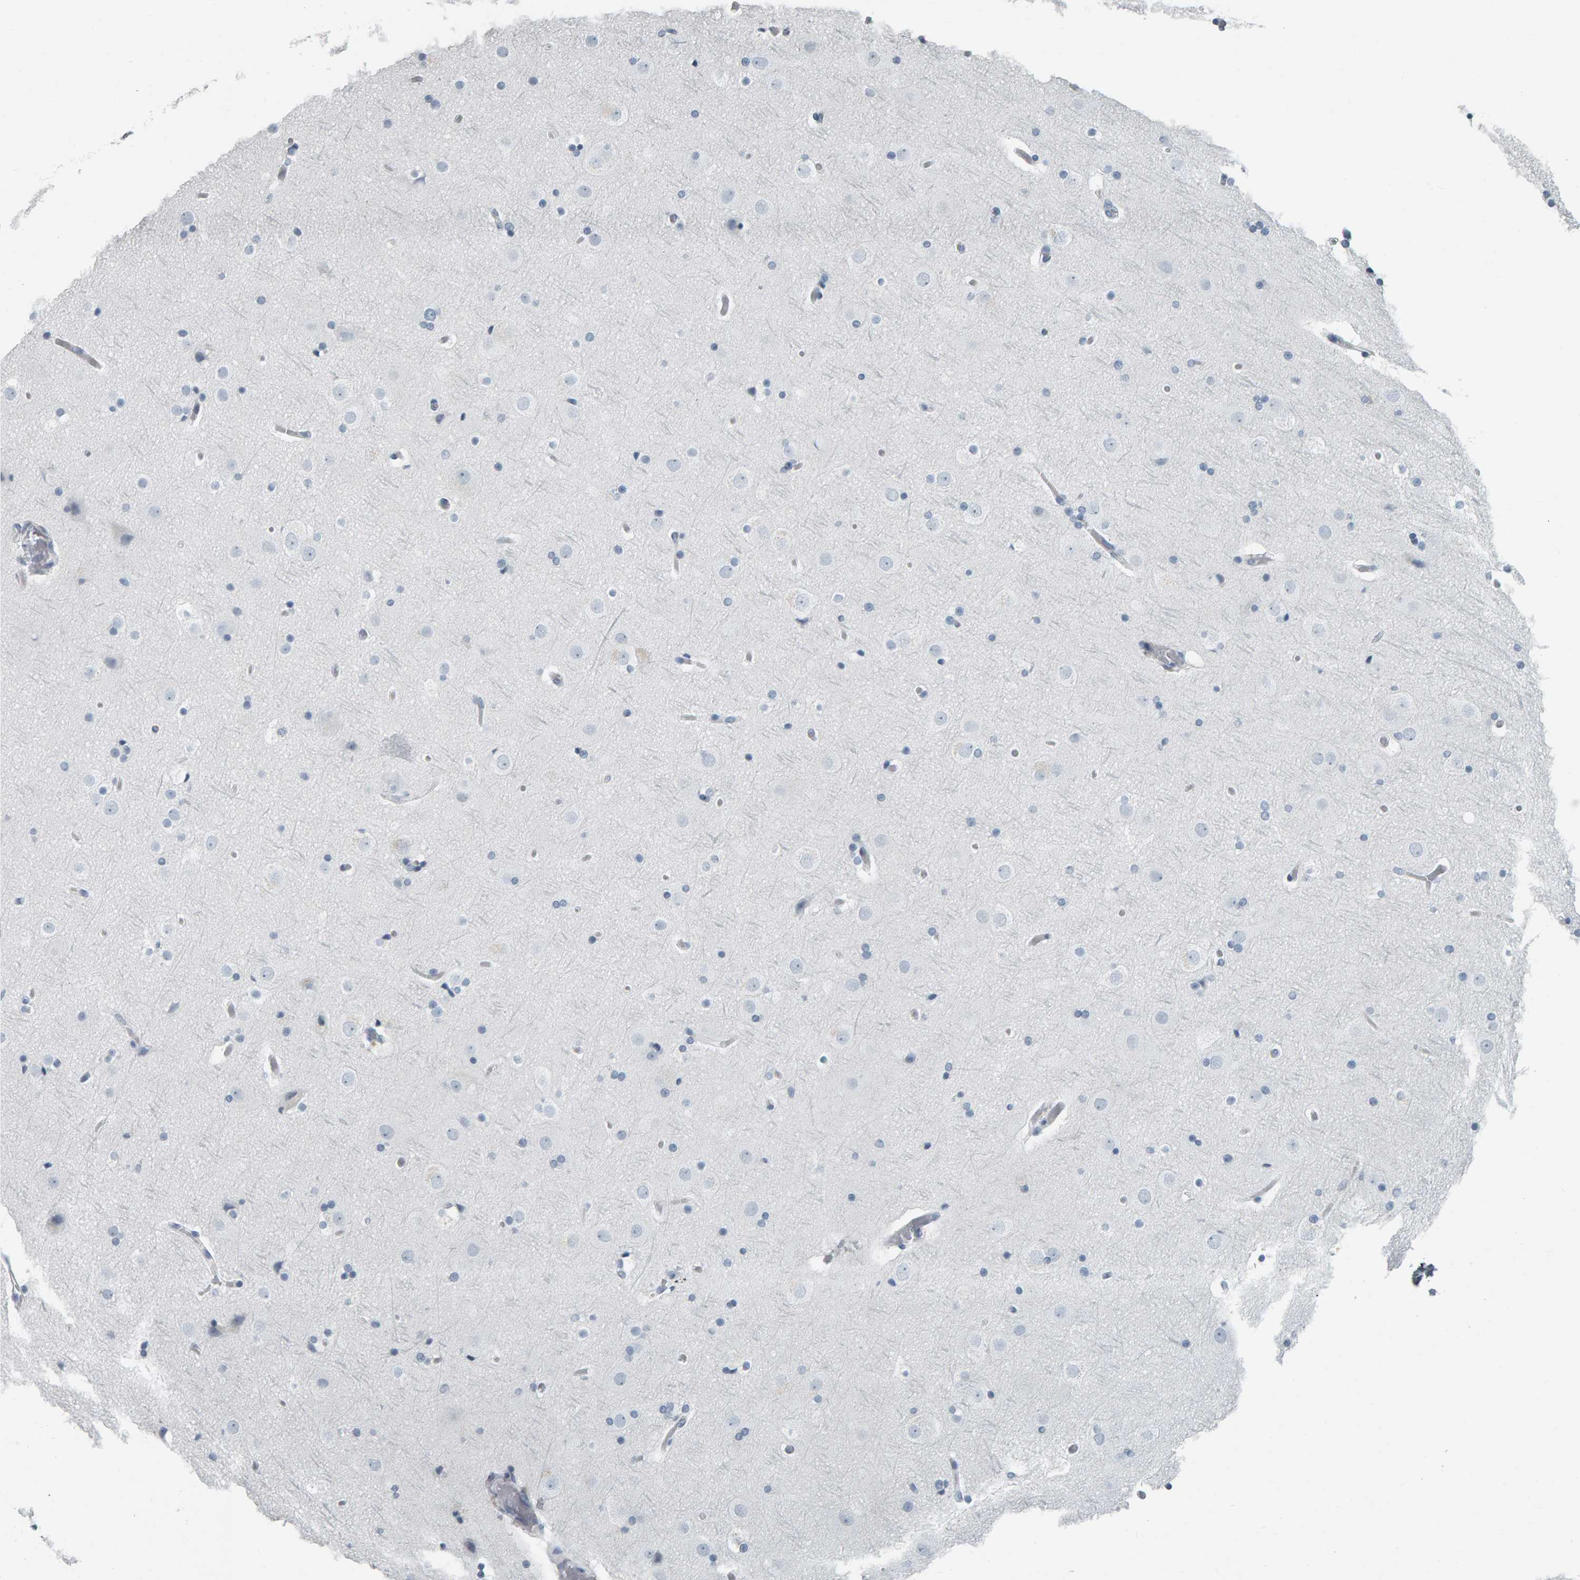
{"staining": {"intensity": "negative", "quantity": "none", "location": "none"}, "tissue": "cerebral cortex", "cell_type": "Endothelial cells", "image_type": "normal", "snomed": [{"axis": "morphology", "description": "Normal tissue, NOS"}, {"axis": "topography", "description": "Cerebral cortex"}], "caption": "Histopathology image shows no significant protein positivity in endothelial cells of unremarkable cerebral cortex. The staining was performed using DAB to visualize the protein expression in brown, while the nuclei were stained in blue with hematoxylin (Magnification: 20x).", "gene": "PYY", "patient": {"sex": "male", "age": 57}}